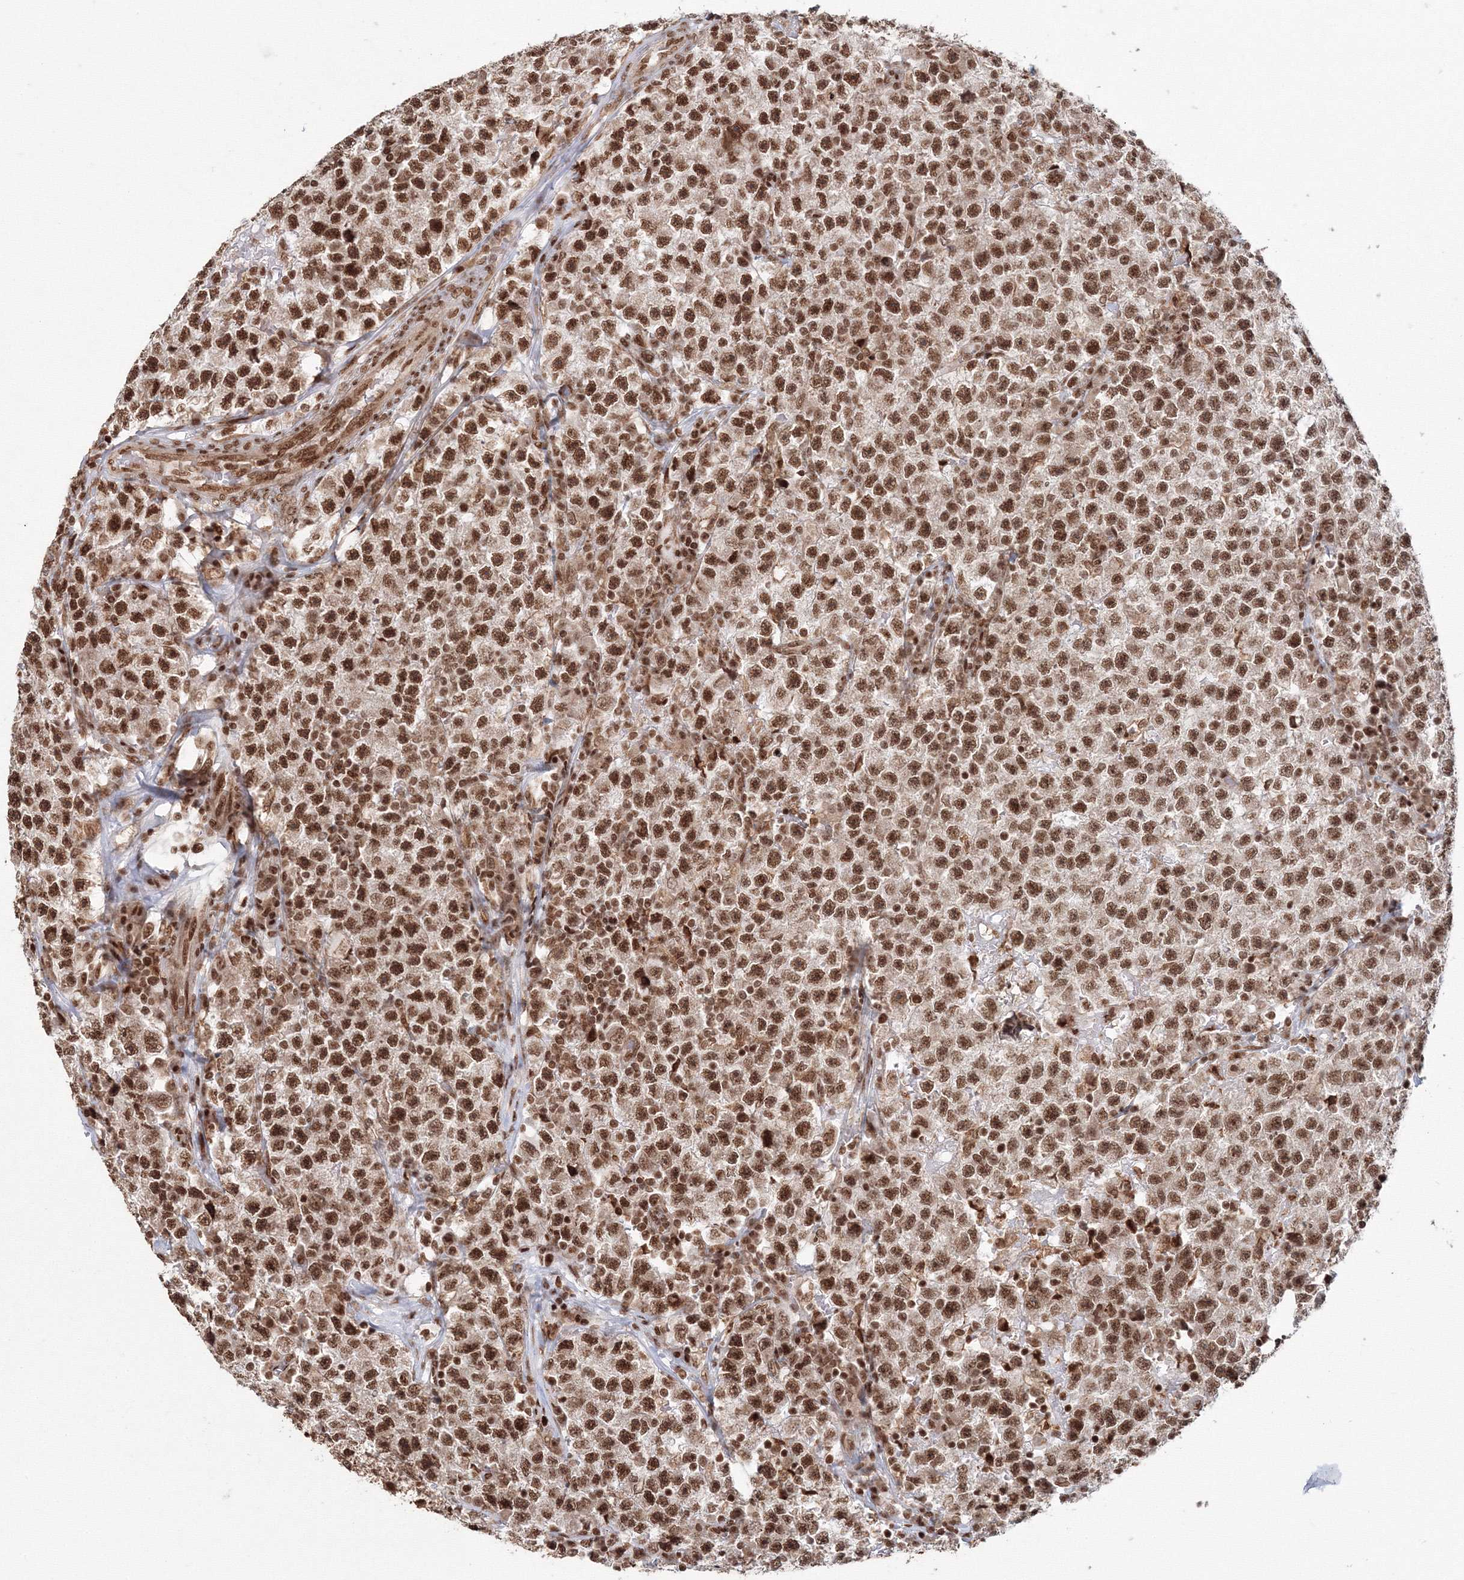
{"staining": {"intensity": "strong", "quantity": ">75%", "location": "nuclear"}, "tissue": "testis cancer", "cell_type": "Tumor cells", "image_type": "cancer", "snomed": [{"axis": "morphology", "description": "Seminoma, NOS"}, {"axis": "topography", "description": "Testis"}], "caption": "Immunohistochemical staining of testis cancer (seminoma) reveals high levels of strong nuclear protein positivity in approximately >75% of tumor cells. (Brightfield microscopy of DAB IHC at high magnification).", "gene": "KIF20A", "patient": {"sex": "male", "age": 22}}